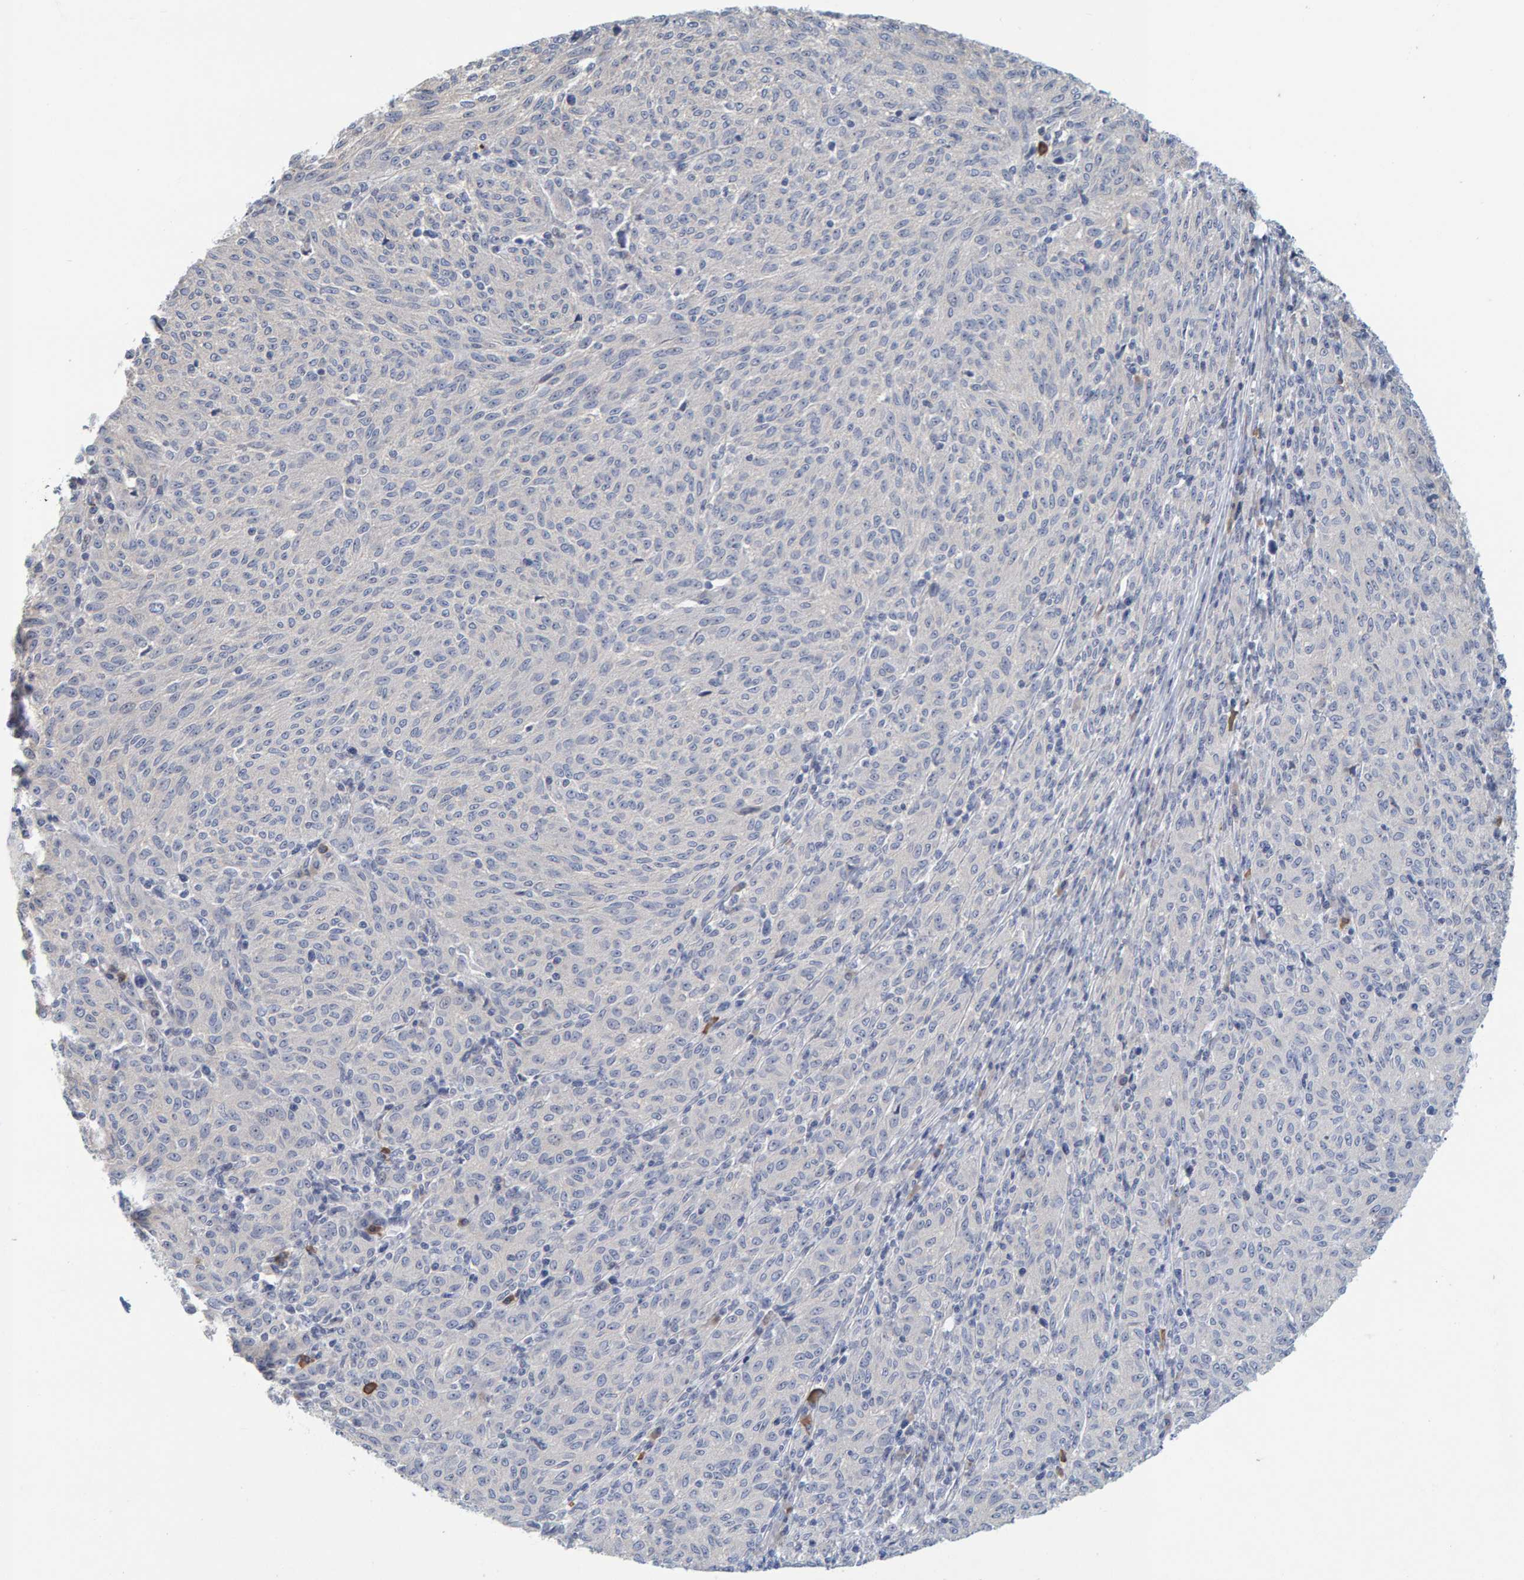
{"staining": {"intensity": "negative", "quantity": "none", "location": "none"}, "tissue": "melanoma", "cell_type": "Tumor cells", "image_type": "cancer", "snomed": [{"axis": "morphology", "description": "Malignant melanoma, NOS"}, {"axis": "topography", "description": "Skin"}], "caption": "Immunohistochemical staining of melanoma demonstrates no significant expression in tumor cells. Brightfield microscopy of immunohistochemistry (IHC) stained with DAB (brown) and hematoxylin (blue), captured at high magnification.", "gene": "ZNF77", "patient": {"sex": "female", "age": 72}}